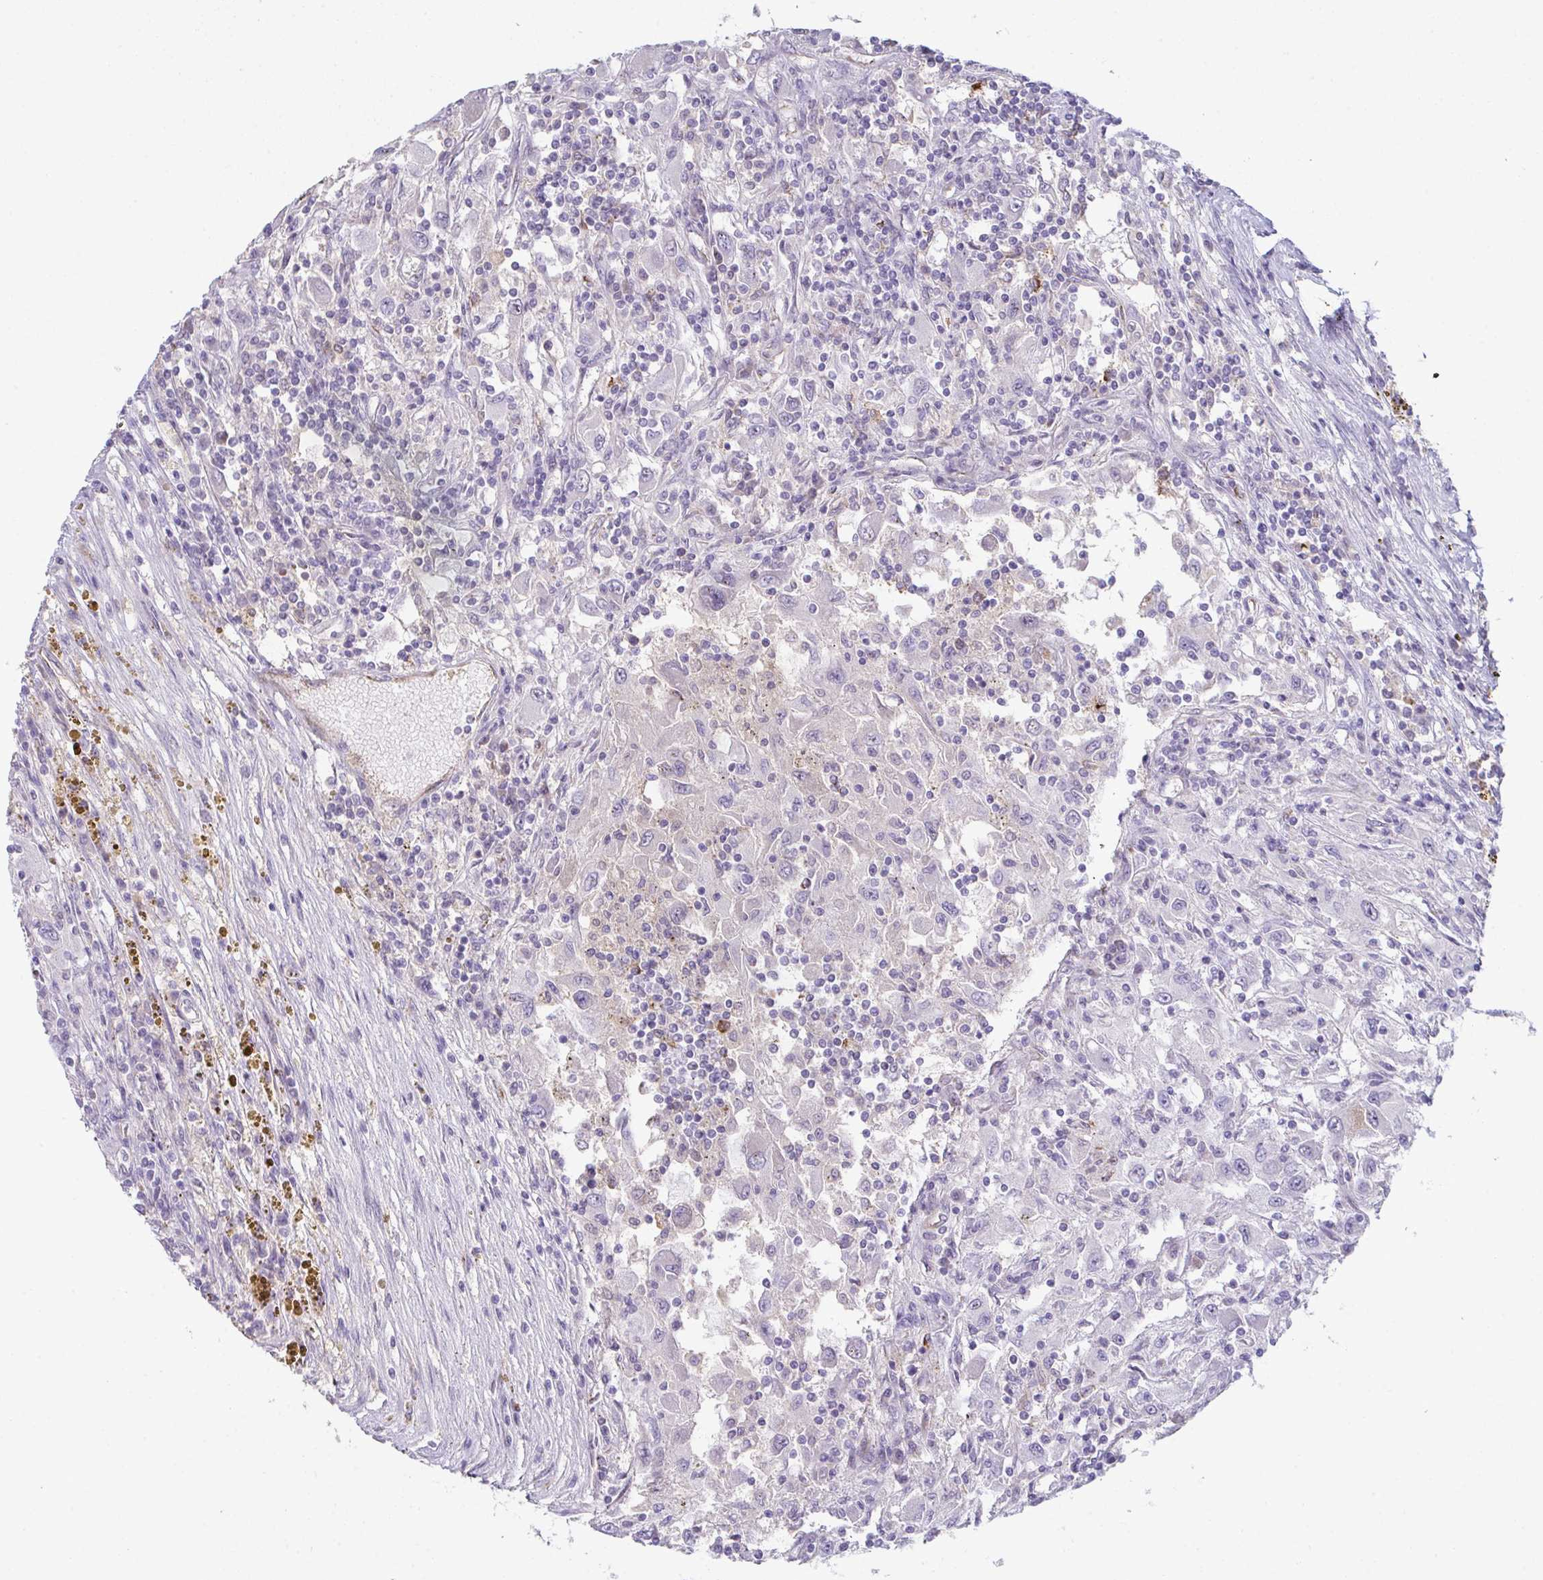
{"staining": {"intensity": "negative", "quantity": "none", "location": "none"}, "tissue": "renal cancer", "cell_type": "Tumor cells", "image_type": "cancer", "snomed": [{"axis": "morphology", "description": "Adenocarcinoma, NOS"}, {"axis": "topography", "description": "Kidney"}], "caption": "Tumor cells show no significant protein expression in renal cancer (adenocarcinoma).", "gene": "ADAM21", "patient": {"sex": "female", "age": 67}}